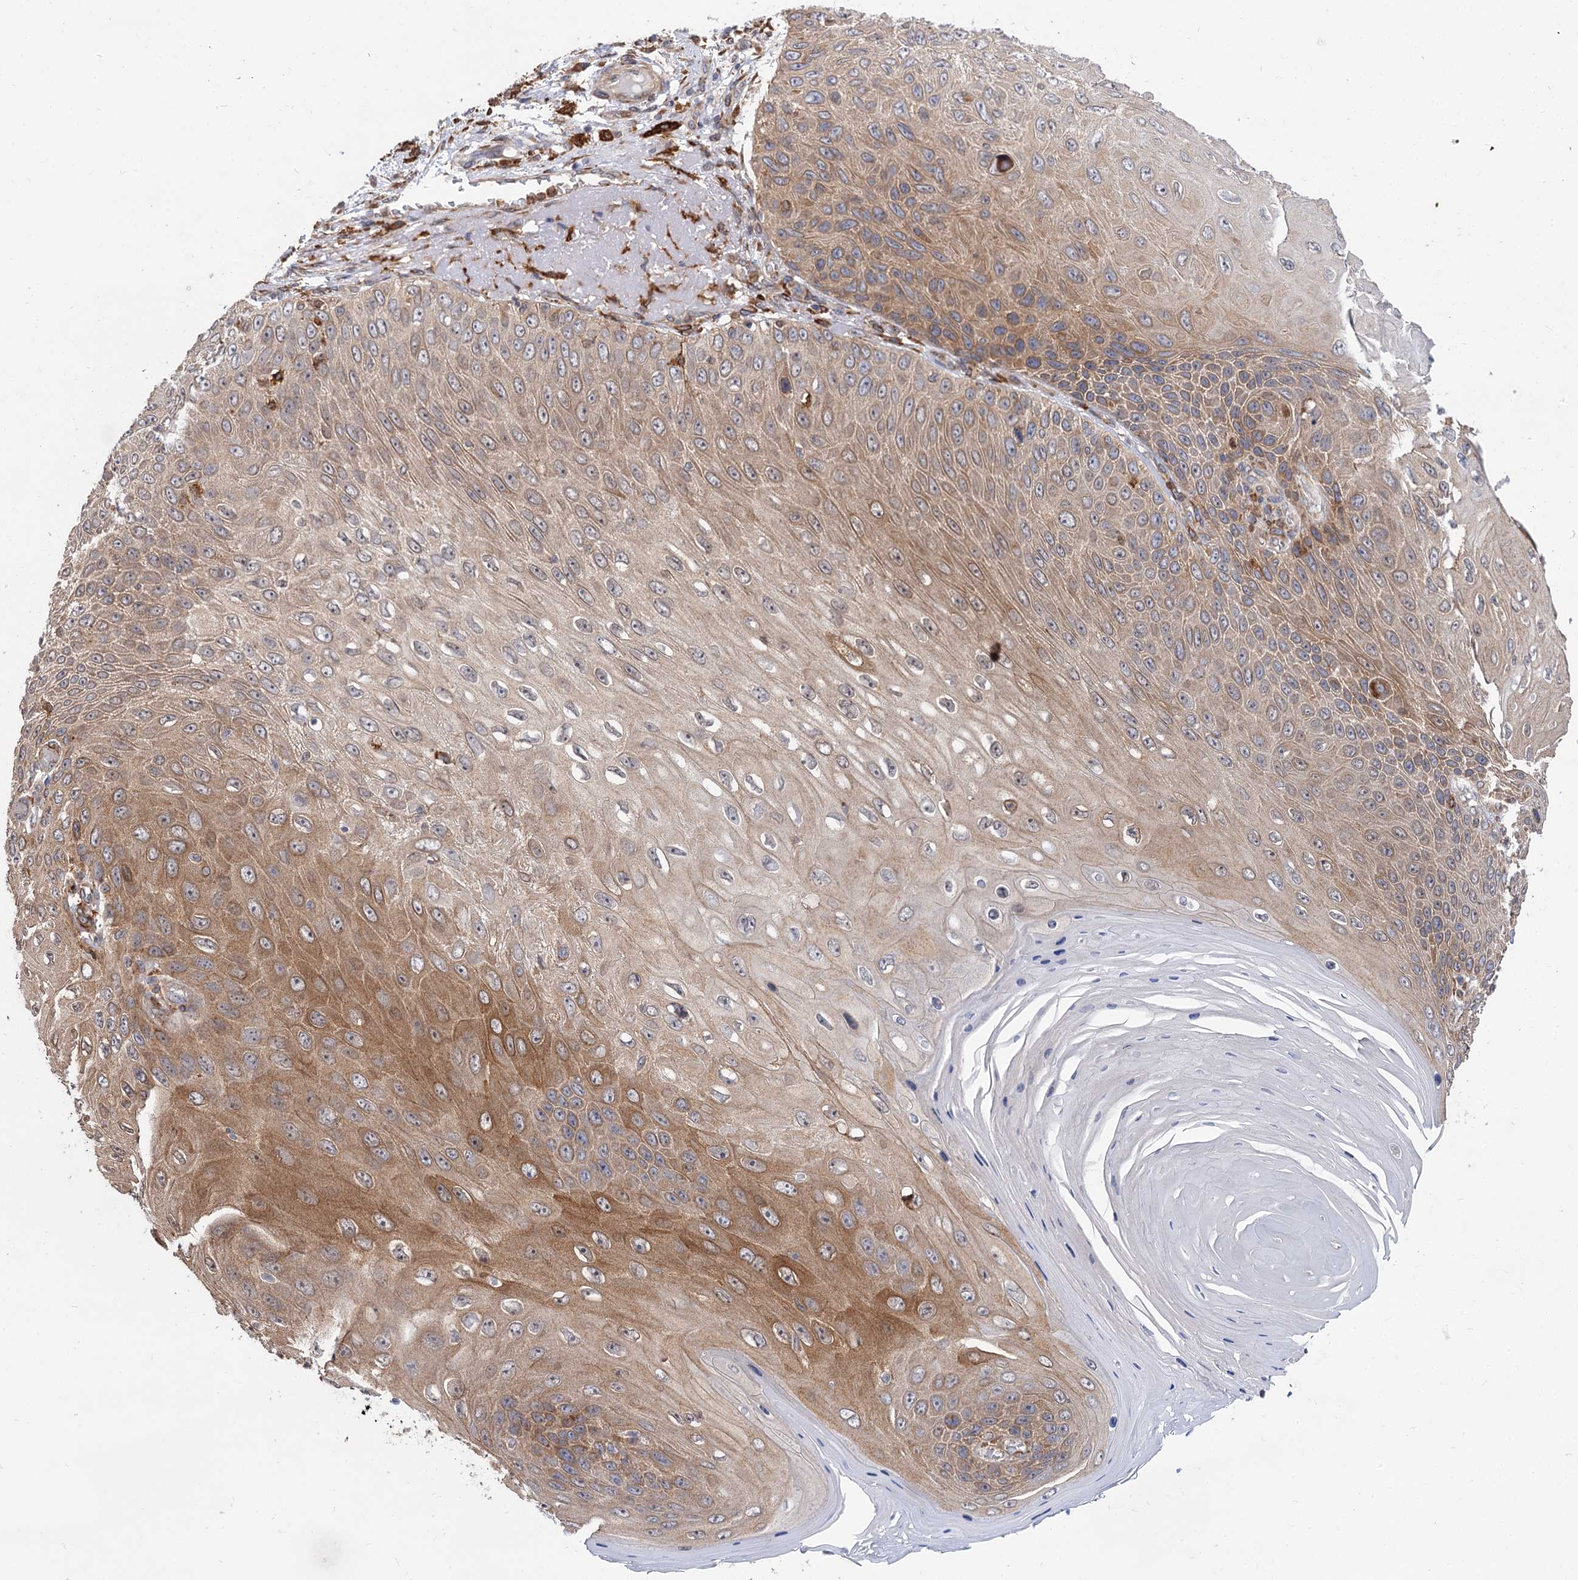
{"staining": {"intensity": "moderate", "quantity": ">75%", "location": "cytoplasmic/membranous"}, "tissue": "skin cancer", "cell_type": "Tumor cells", "image_type": "cancer", "snomed": [{"axis": "morphology", "description": "Squamous cell carcinoma, NOS"}, {"axis": "topography", "description": "Skin"}], "caption": "Immunohistochemistry micrograph of neoplastic tissue: human squamous cell carcinoma (skin) stained using IHC demonstrates medium levels of moderate protein expression localized specifically in the cytoplasmic/membranous of tumor cells, appearing as a cytoplasmic/membranous brown color.", "gene": "PPIP5K2", "patient": {"sex": "female", "age": 88}}